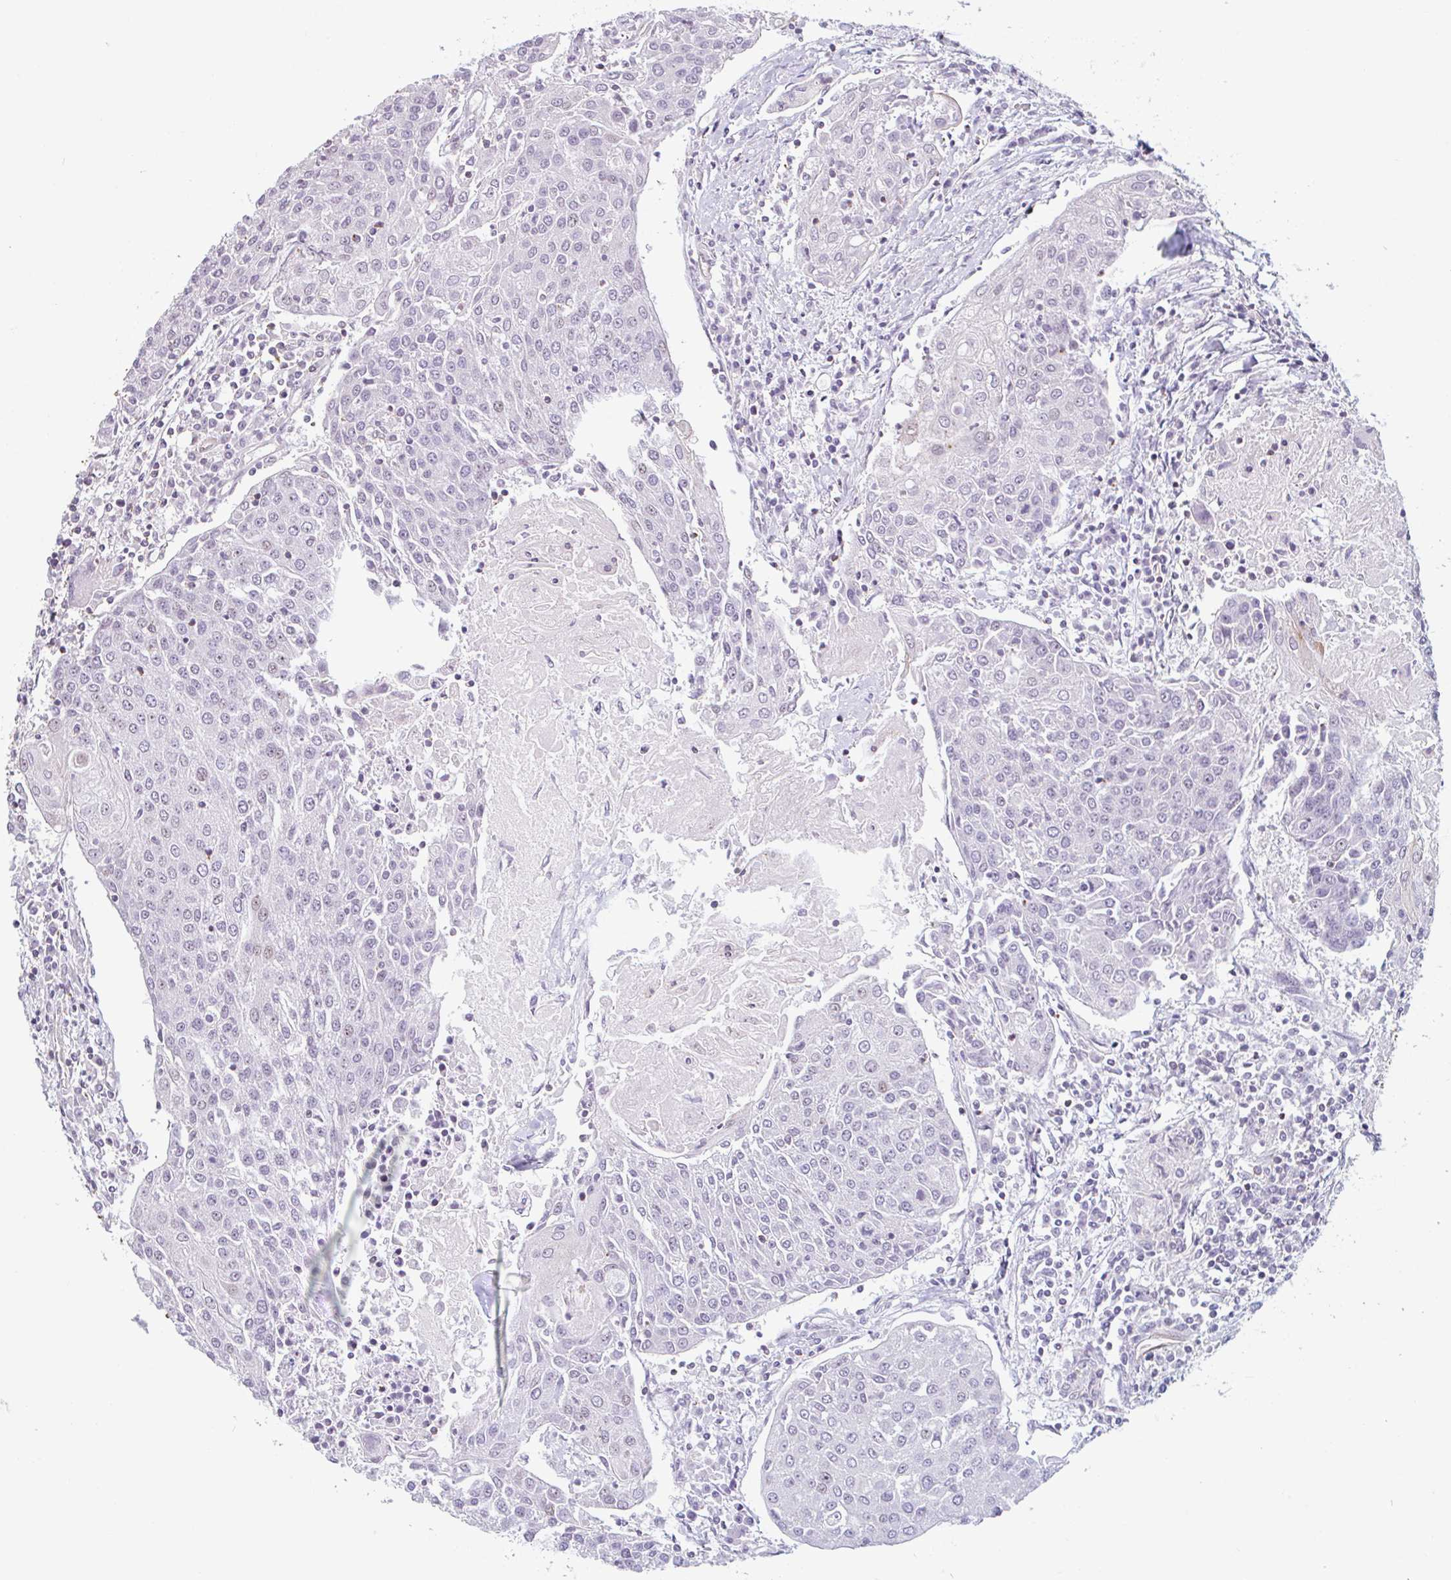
{"staining": {"intensity": "negative", "quantity": "none", "location": "none"}, "tissue": "urothelial cancer", "cell_type": "Tumor cells", "image_type": "cancer", "snomed": [{"axis": "morphology", "description": "Urothelial carcinoma, High grade"}, {"axis": "topography", "description": "Urinary bladder"}], "caption": "Immunohistochemistry image of urothelial cancer stained for a protein (brown), which reveals no staining in tumor cells.", "gene": "ZNF689", "patient": {"sex": "female", "age": 85}}